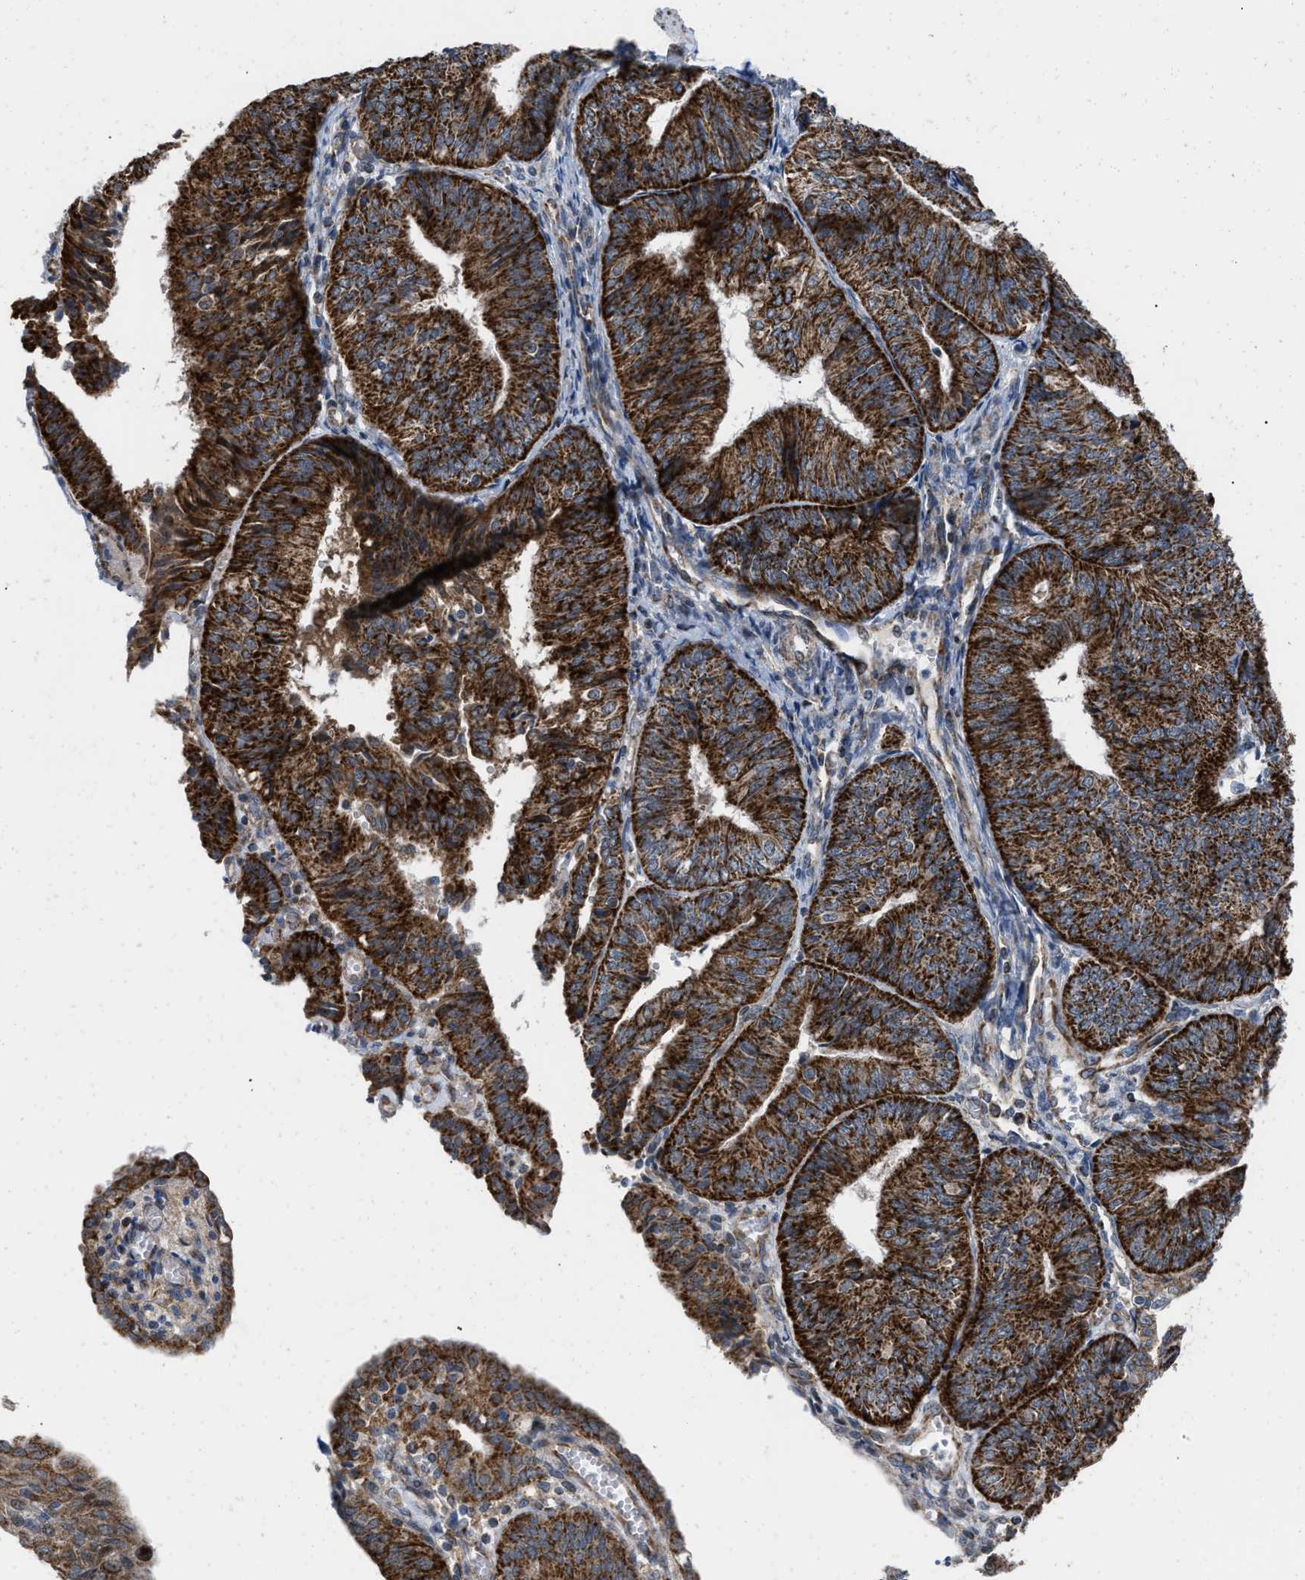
{"staining": {"intensity": "strong", "quantity": ">75%", "location": "cytoplasmic/membranous"}, "tissue": "endometrial cancer", "cell_type": "Tumor cells", "image_type": "cancer", "snomed": [{"axis": "morphology", "description": "Adenocarcinoma, NOS"}, {"axis": "topography", "description": "Endometrium"}], "caption": "This is a histology image of immunohistochemistry (IHC) staining of adenocarcinoma (endometrial), which shows strong positivity in the cytoplasmic/membranous of tumor cells.", "gene": "AKAP1", "patient": {"sex": "female", "age": 58}}